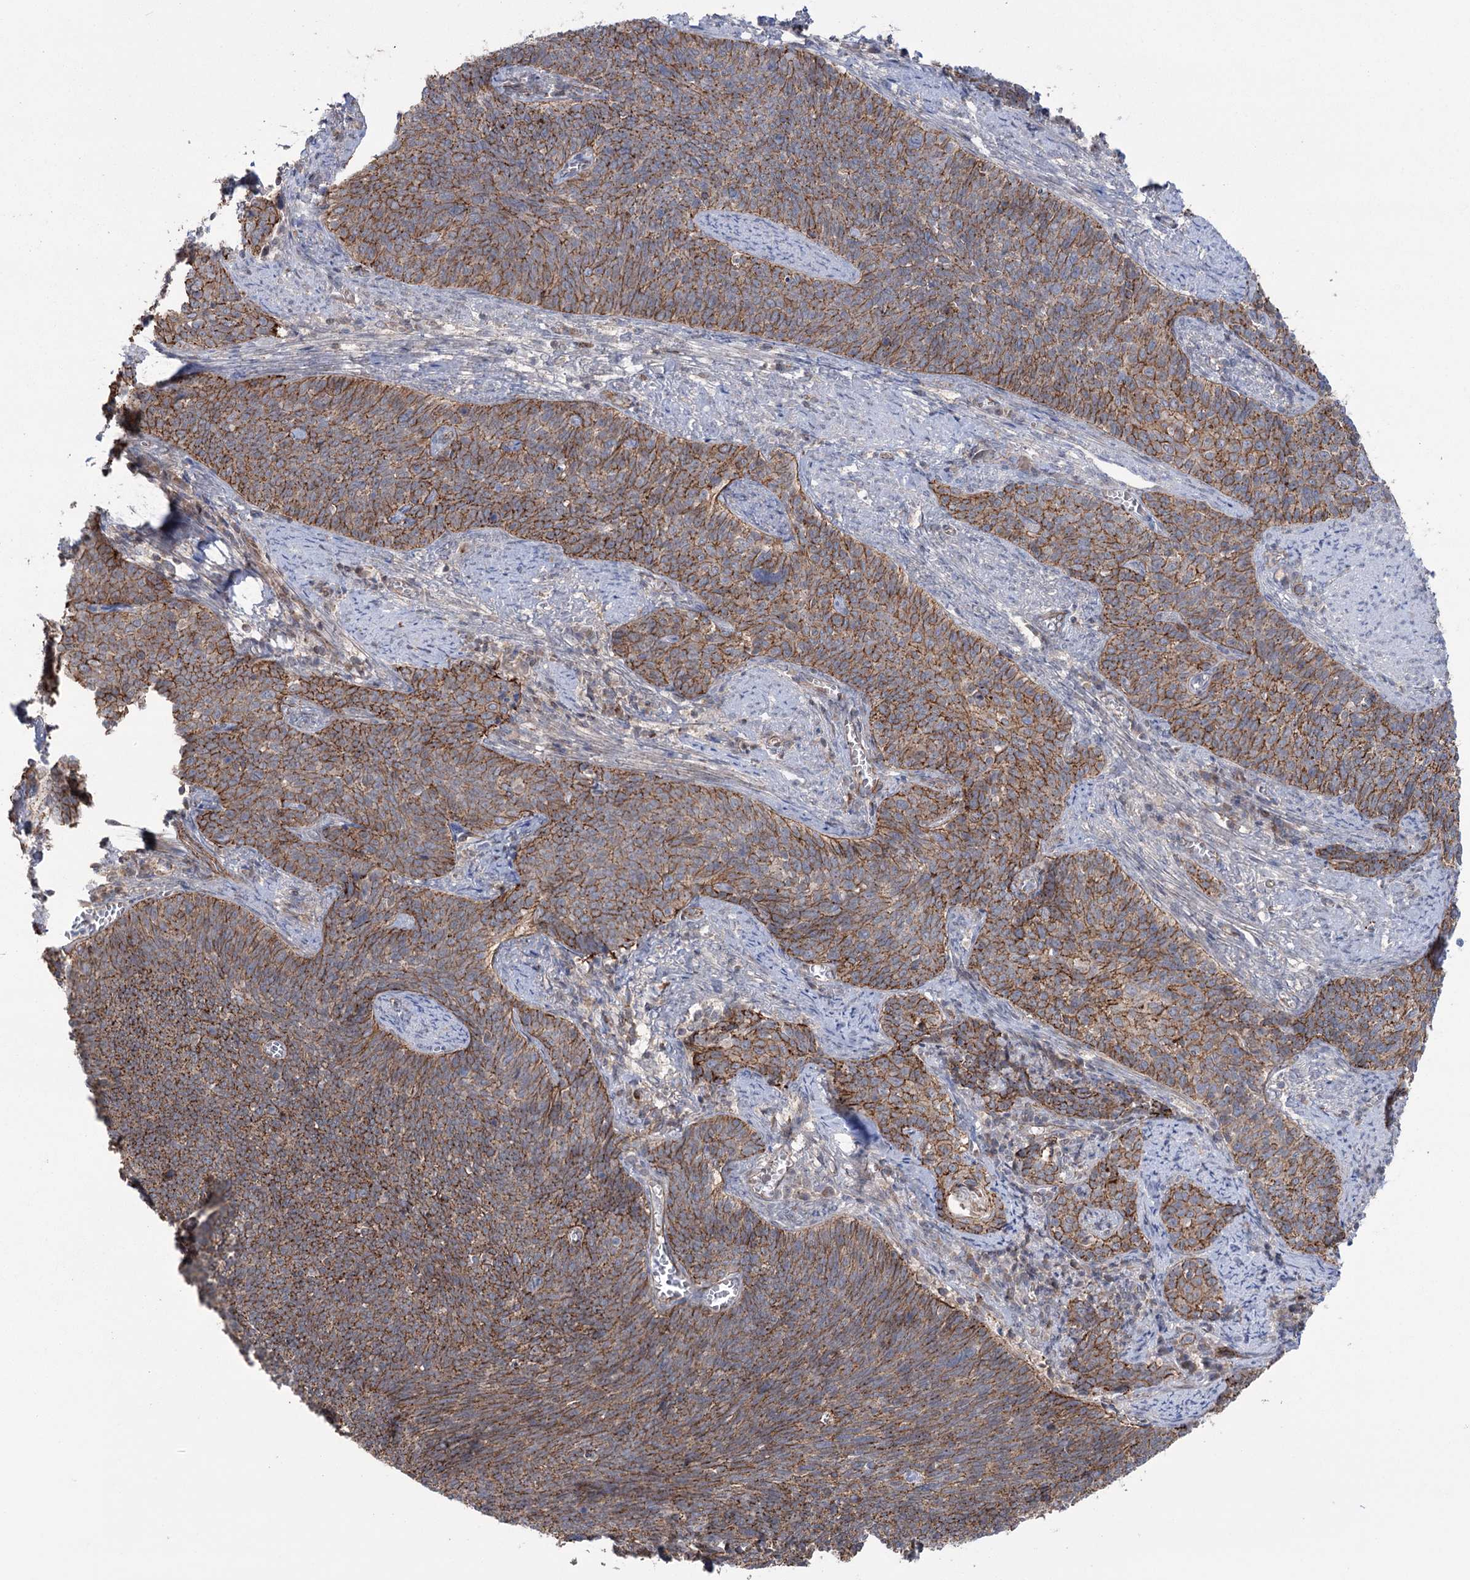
{"staining": {"intensity": "moderate", "quantity": ">75%", "location": "cytoplasmic/membranous"}, "tissue": "cervical cancer", "cell_type": "Tumor cells", "image_type": "cancer", "snomed": [{"axis": "morphology", "description": "Squamous cell carcinoma, NOS"}, {"axis": "topography", "description": "Cervix"}], "caption": "A histopathology image of human cervical cancer stained for a protein shows moderate cytoplasmic/membranous brown staining in tumor cells.", "gene": "TRIM71", "patient": {"sex": "female", "age": 39}}